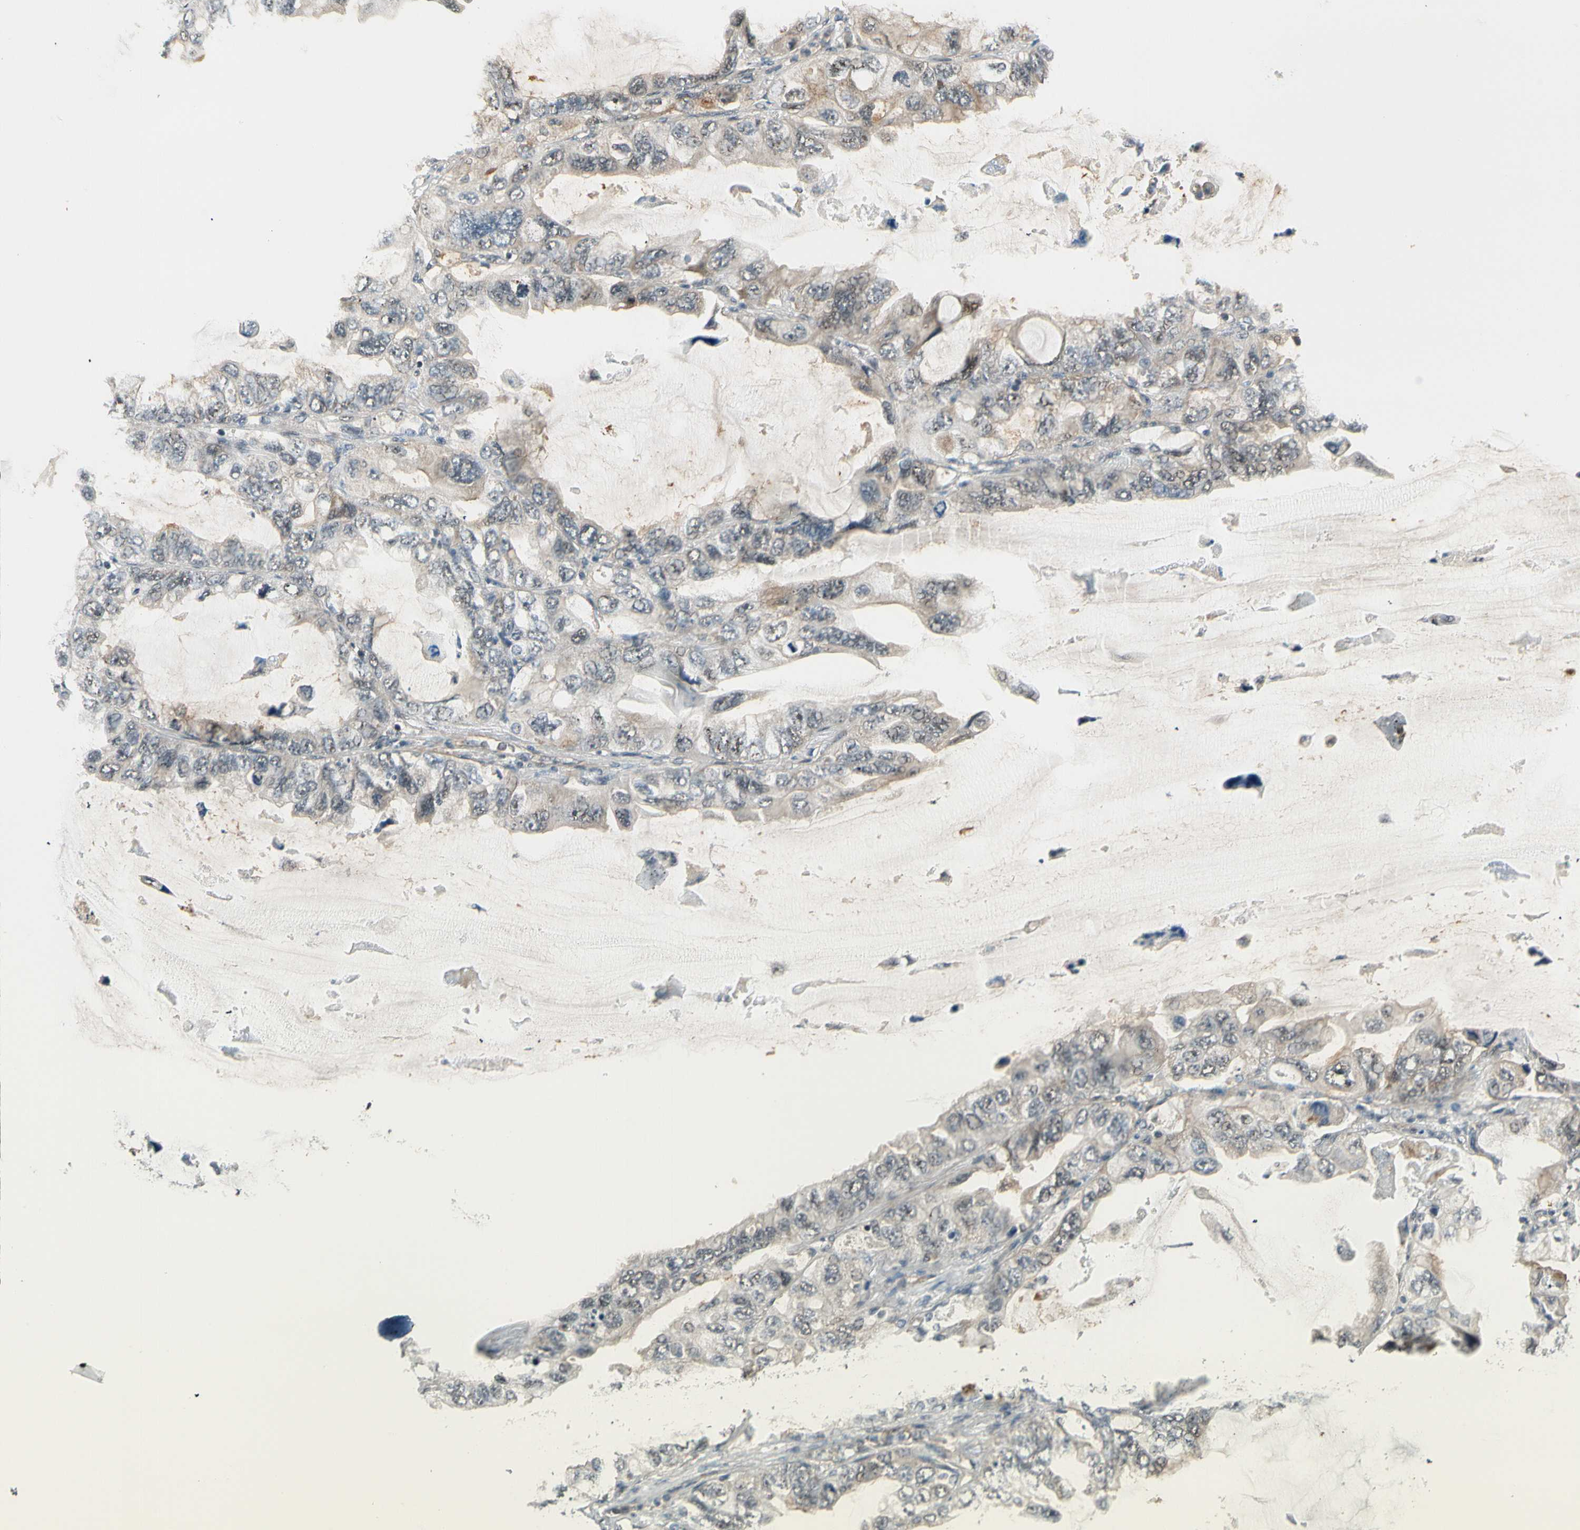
{"staining": {"intensity": "moderate", "quantity": "<25%", "location": "cytoplasmic/membranous"}, "tissue": "lung cancer", "cell_type": "Tumor cells", "image_type": "cancer", "snomed": [{"axis": "morphology", "description": "Squamous cell carcinoma, NOS"}, {"axis": "topography", "description": "Lung"}], "caption": "The micrograph demonstrates staining of lung cancer (squamous cell carcinoma), revealing moderate cytoplasmic/membranous protein positivity (brown color) within tumor cells. The staining was performed using DAB, with brown indicating positive protein expression. Nuclei are stained blue with hematoxylin.", "gene": "MCPH1", "patient": {"sex": "female", "age": 73}}